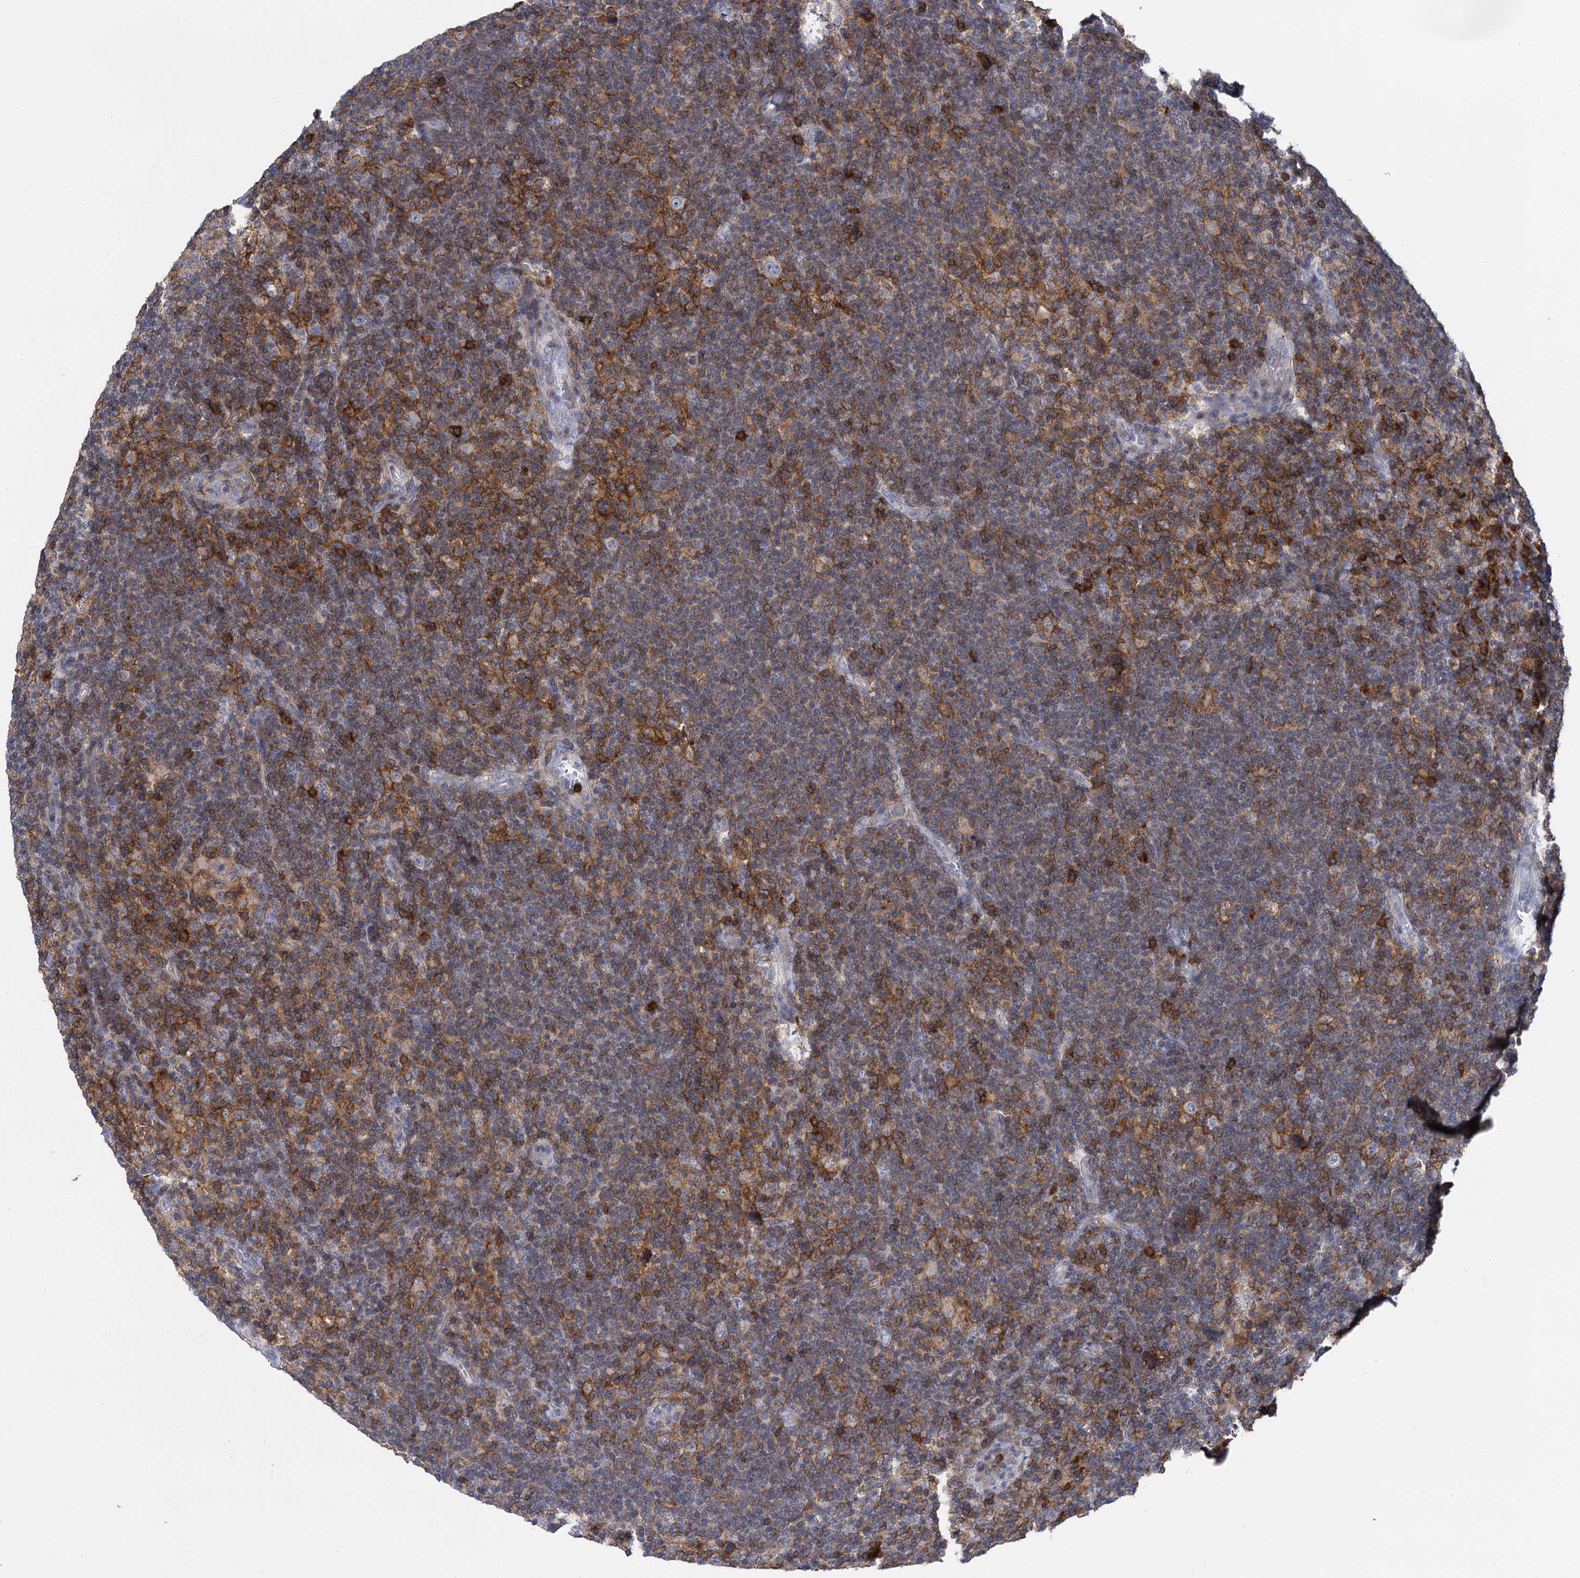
{"staining": {"intensity": "weak", "quantity": "<25%", "location": "cytoplasmic/membranous"}, "tissue": "lymphoma", "cell_type": "Tumor cells", "image_type": "cancer", "snomed": [{"axis": "morphology", "description": "Hodgkin's disease, NOS"}, {"axis": "topography", "description": "Lymph node"}], "caption": "High magnification brightfield microscopy of lymphoma stained with DAB (brown) and counterstained with hematoxylin (blue): tumor cells show no significant staining.", "gene": "RHOG", "patient": {"sex": "female", "age": 57}}